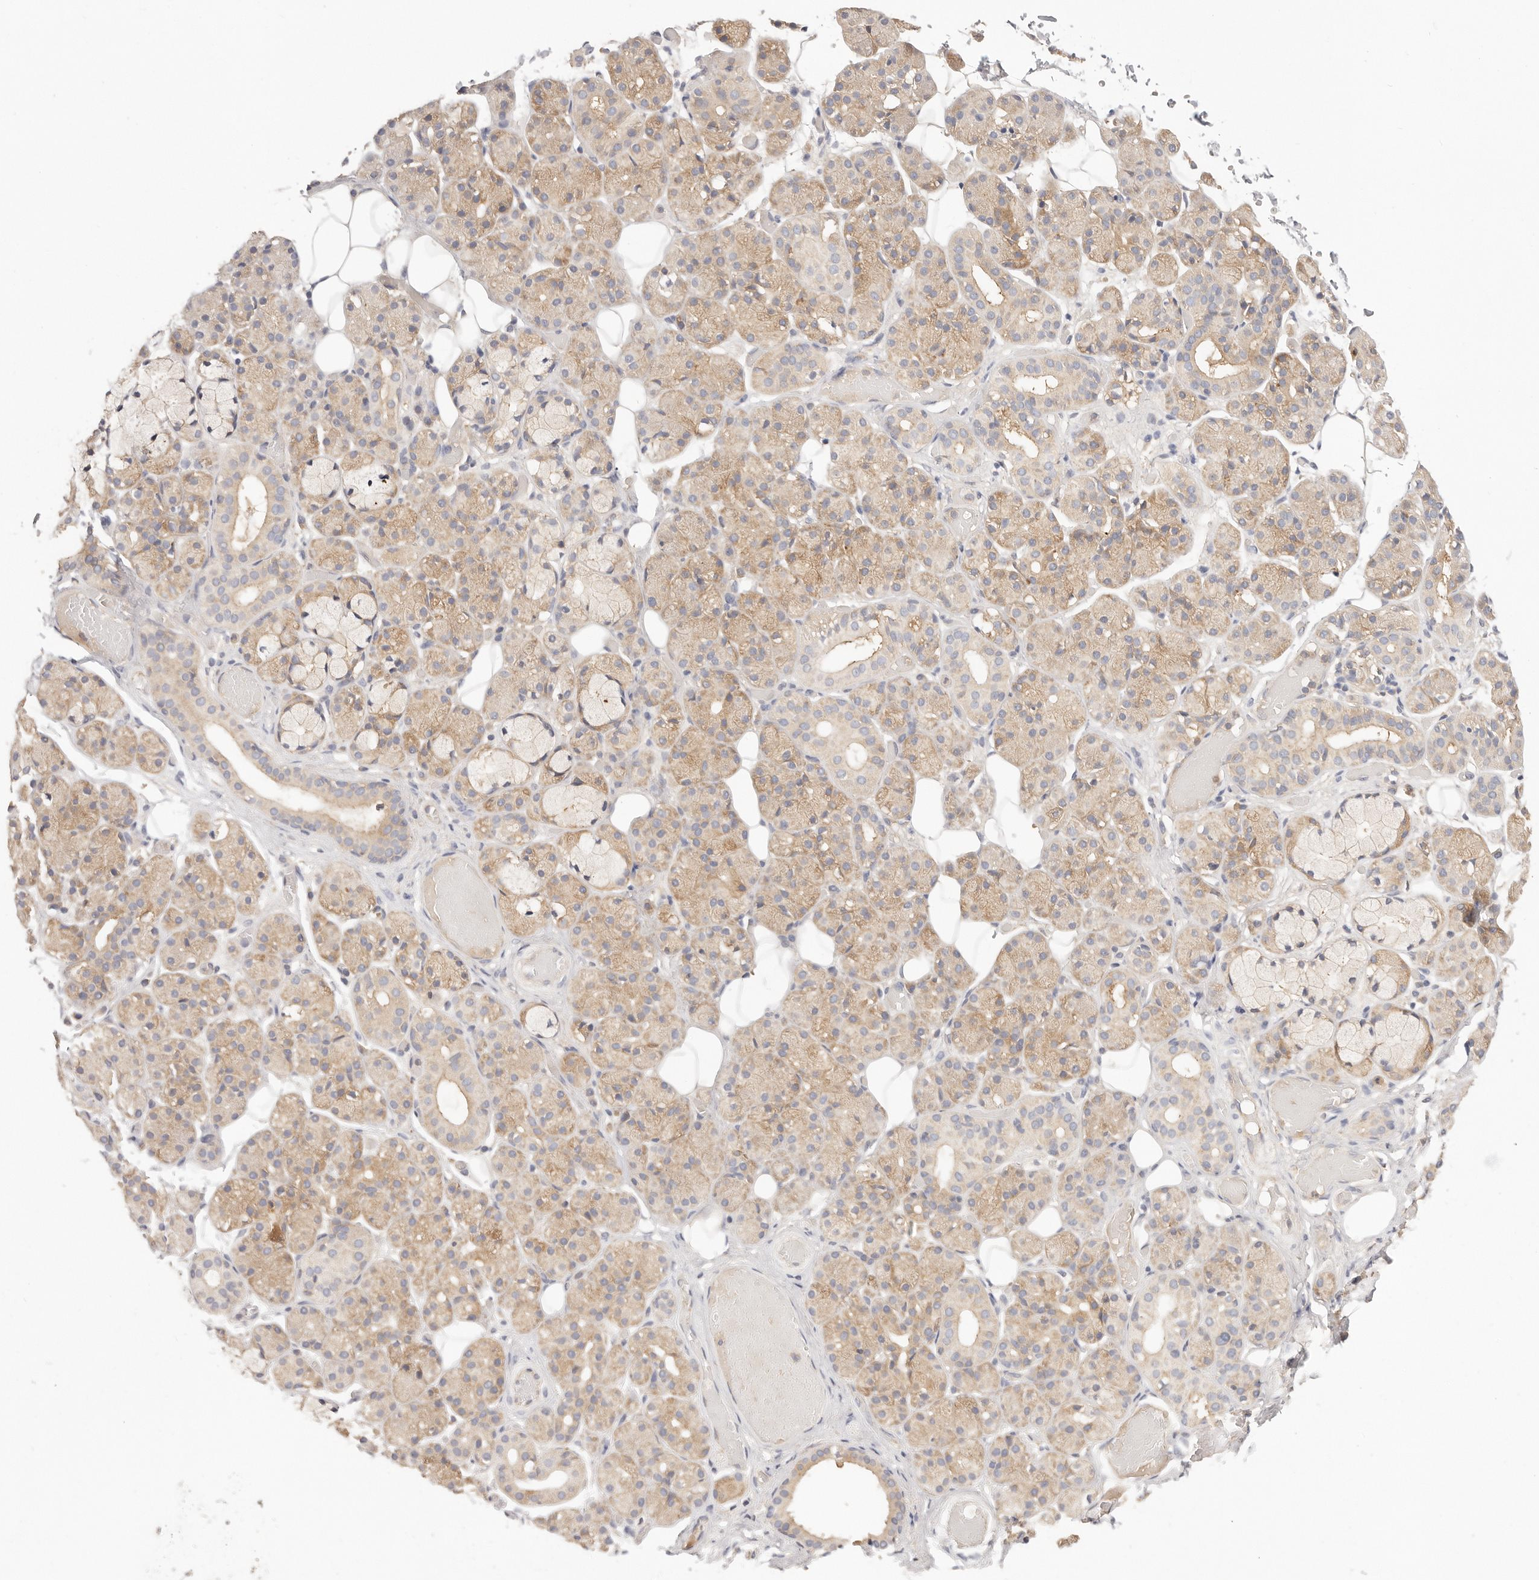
{"staining": {"intensity": "weak", "quantity": ">75%", "location": "cytoplasmic/membranous"}, "tissue": "salivary gland", "cell_type": "Glandular cells", "image_type": "normal", "snomed": [{"axis": "morphology", "description": "Normal tissue, NOS"}, {"axis": "topography", "description": "Salivary gland"}], "caption": "The immunohistochemical stain highlights weak cytoplasmic/membranous positivity in glandular cells of normal salivary gland. (DAB (3,3'-diaminobenzidine) = brown stain, brightfield microscopy at high magnification).", "gene": "KCMF1", "patient": {"sex": "male", "age": 63}}